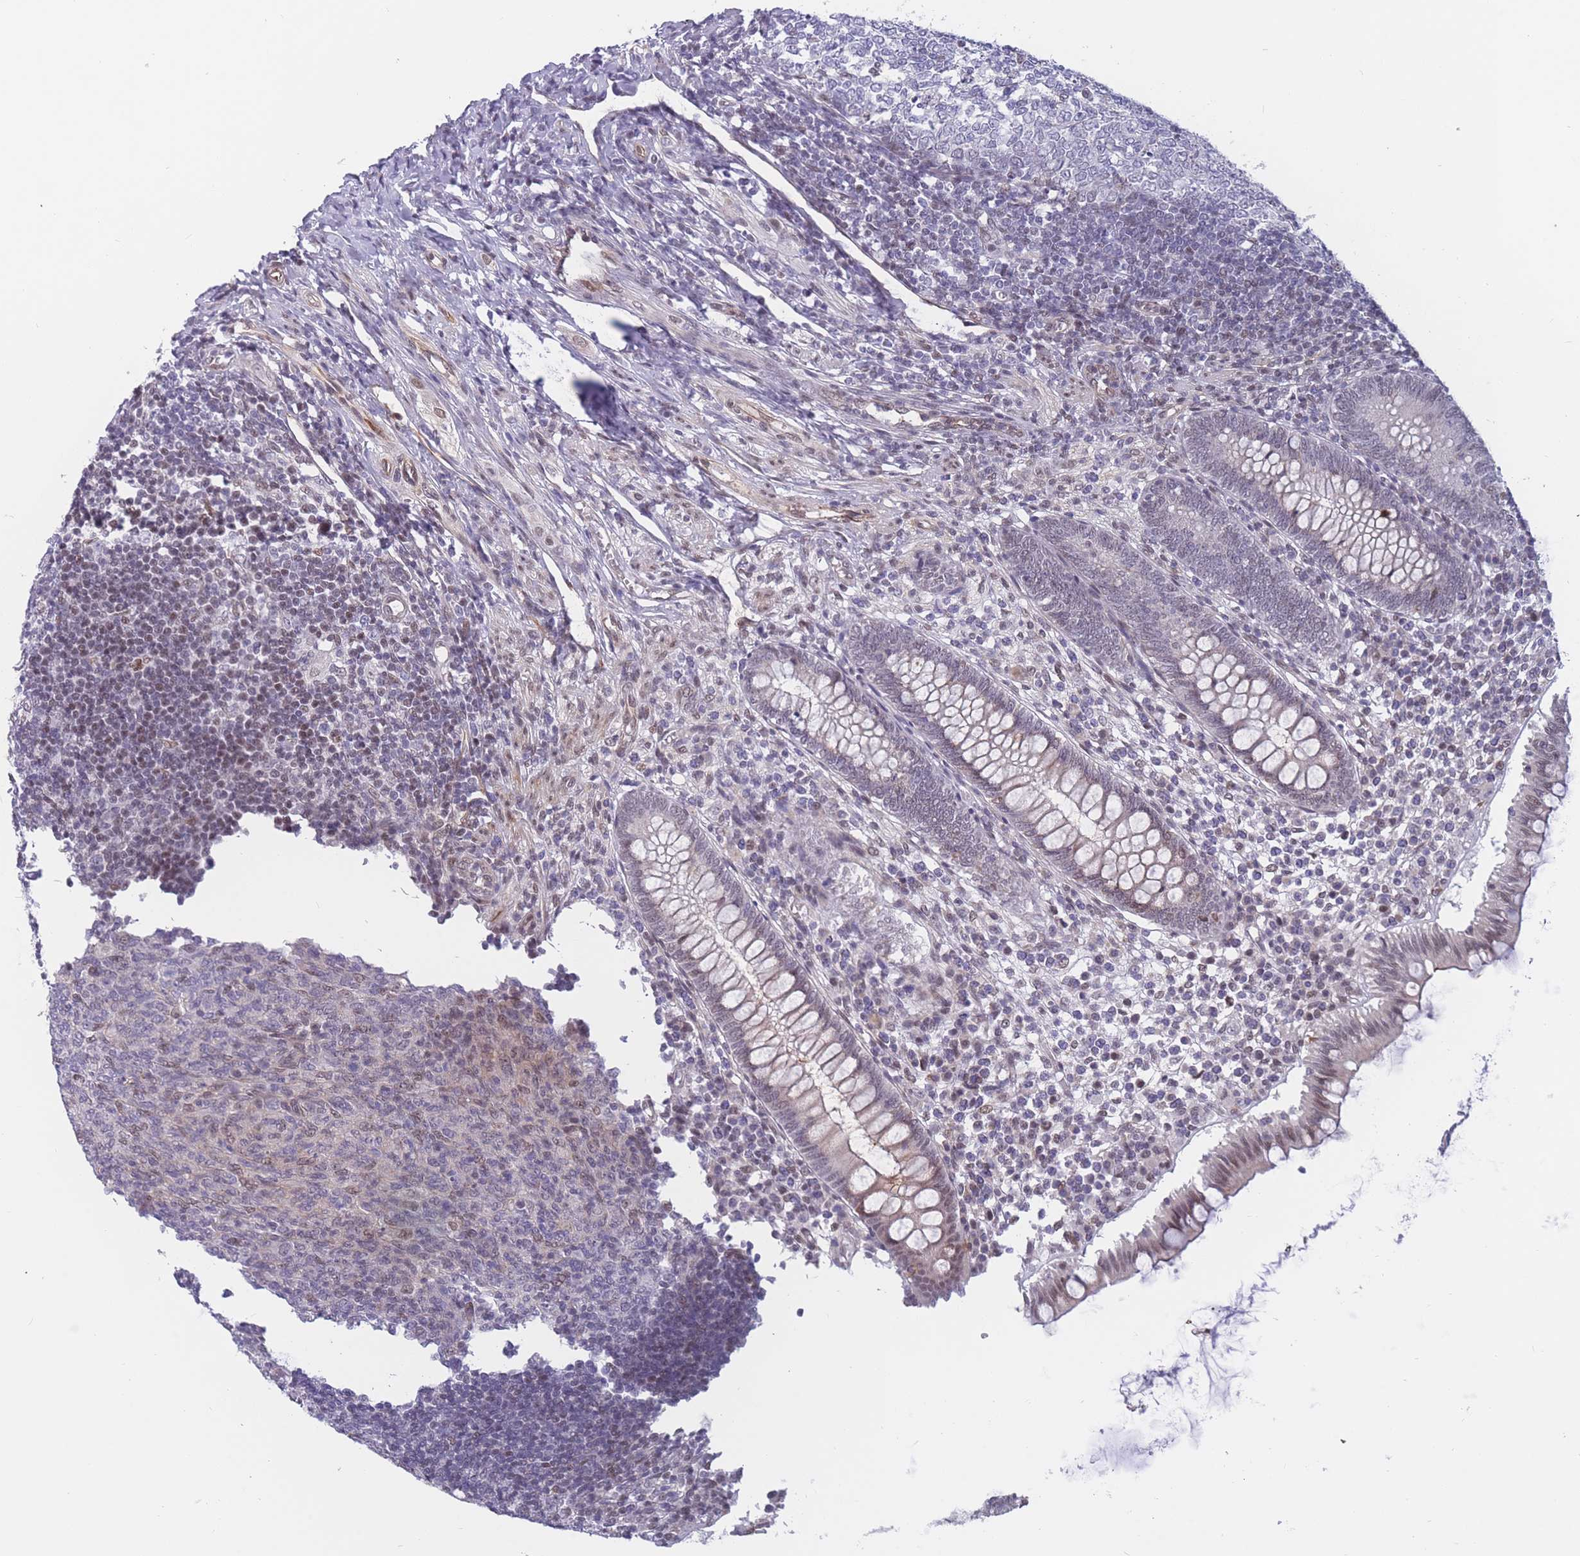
{"staining": {"intensity": "weak", "quantity": "<25%", "location": "cytoplasmic/membranous,nuclear"}, "tissue": "appendix", "cell_type": "Glandular cells", "image_type": "normal", "snomed": [{"axis": "morphology", "description": "Normal tissue, NOS"}, {"axis": "topography", "description": "Appendix"}], "caption": "DAB immunohistochemical staining of normal appendix displays no significant positivity in glandular cells. (DAB IHC, high magnification).", "gene": "BCL9L", "patient": {"sex": "male", "age": 14}}